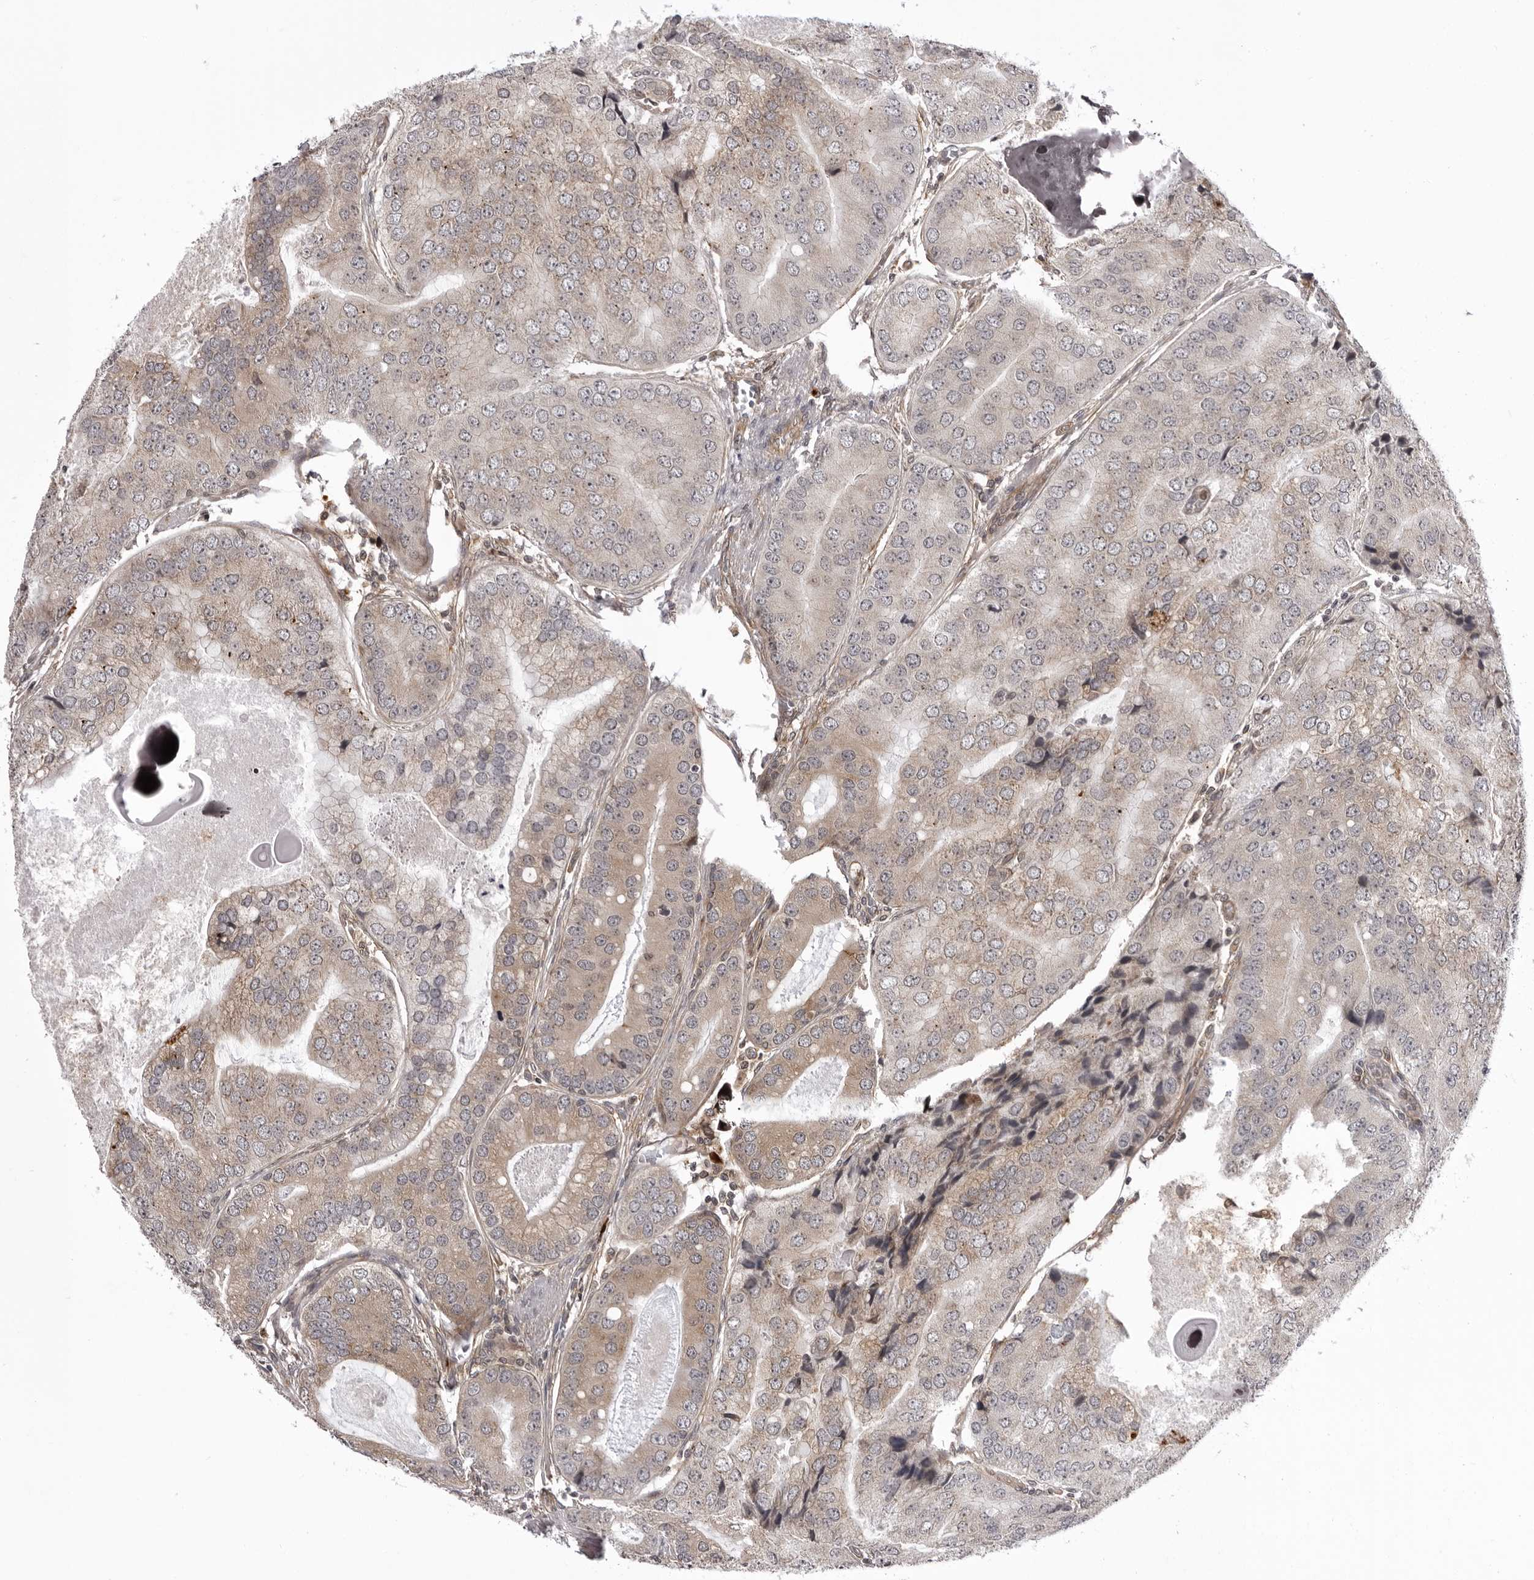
{"staining": {"intensity": "weak", "quantity": ">75%", "location": "cytoplasmic/membranous"}, "tissue": "prostate cancer", "cell_type": "Tumor cells", "image_type": "cancer", "snomed": [{"axis": "morphology", "description": "Adenocarcinoma, High grade"}, {"axis": "topography", "description": "Prostate"}], "caption": "High-grade adenocarcinoma (prostate) stained for a protein (brown) demonstrates weak cytoplasmic/membranous positive staining in approximately >75% of tumor cells.", "gene": "USP43", "patient": {"sex": "male", "age": 70}}